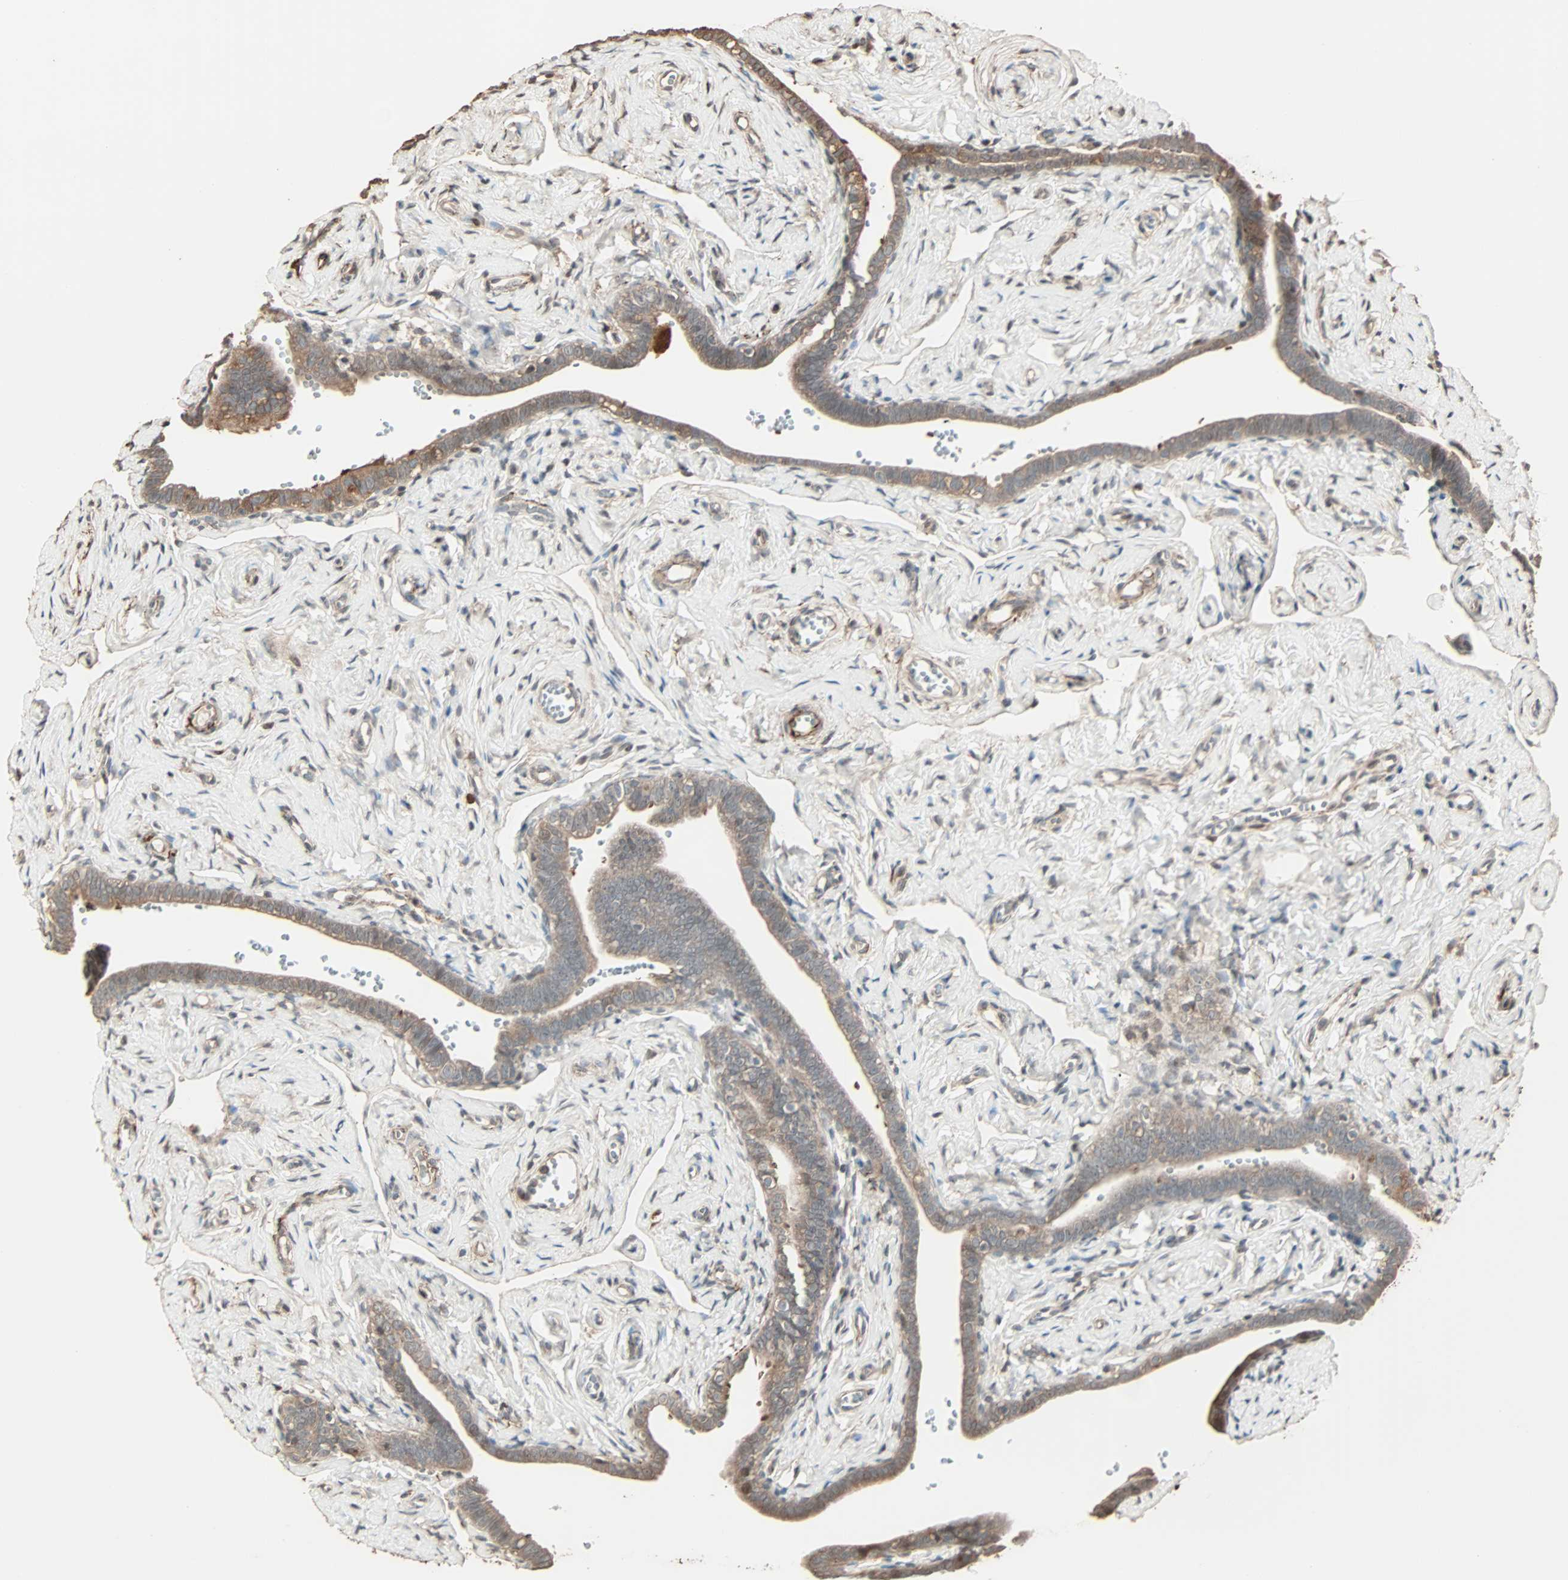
{"staining": {"intensity": "weak", "quantity": "25%-75%", "location": "cytoplasmic/membranous"}, "tissue": "fallopian tube", "cell_type": "Glandular cells", "image_type": "normal", "snomed": [{"axis": "morphology", "description": "Normal tissue, NOS"}, {"axis": "topography", "description": "Fallopian tube"}], "caption": "Glandular cells exhibit low levels of weak cytoplasmic/membranous expression in about 25%-75% of cells in unremarkable fallopian tube.", "gene": "CALCRL", "patient": {"sex": "female", "age": 71}}